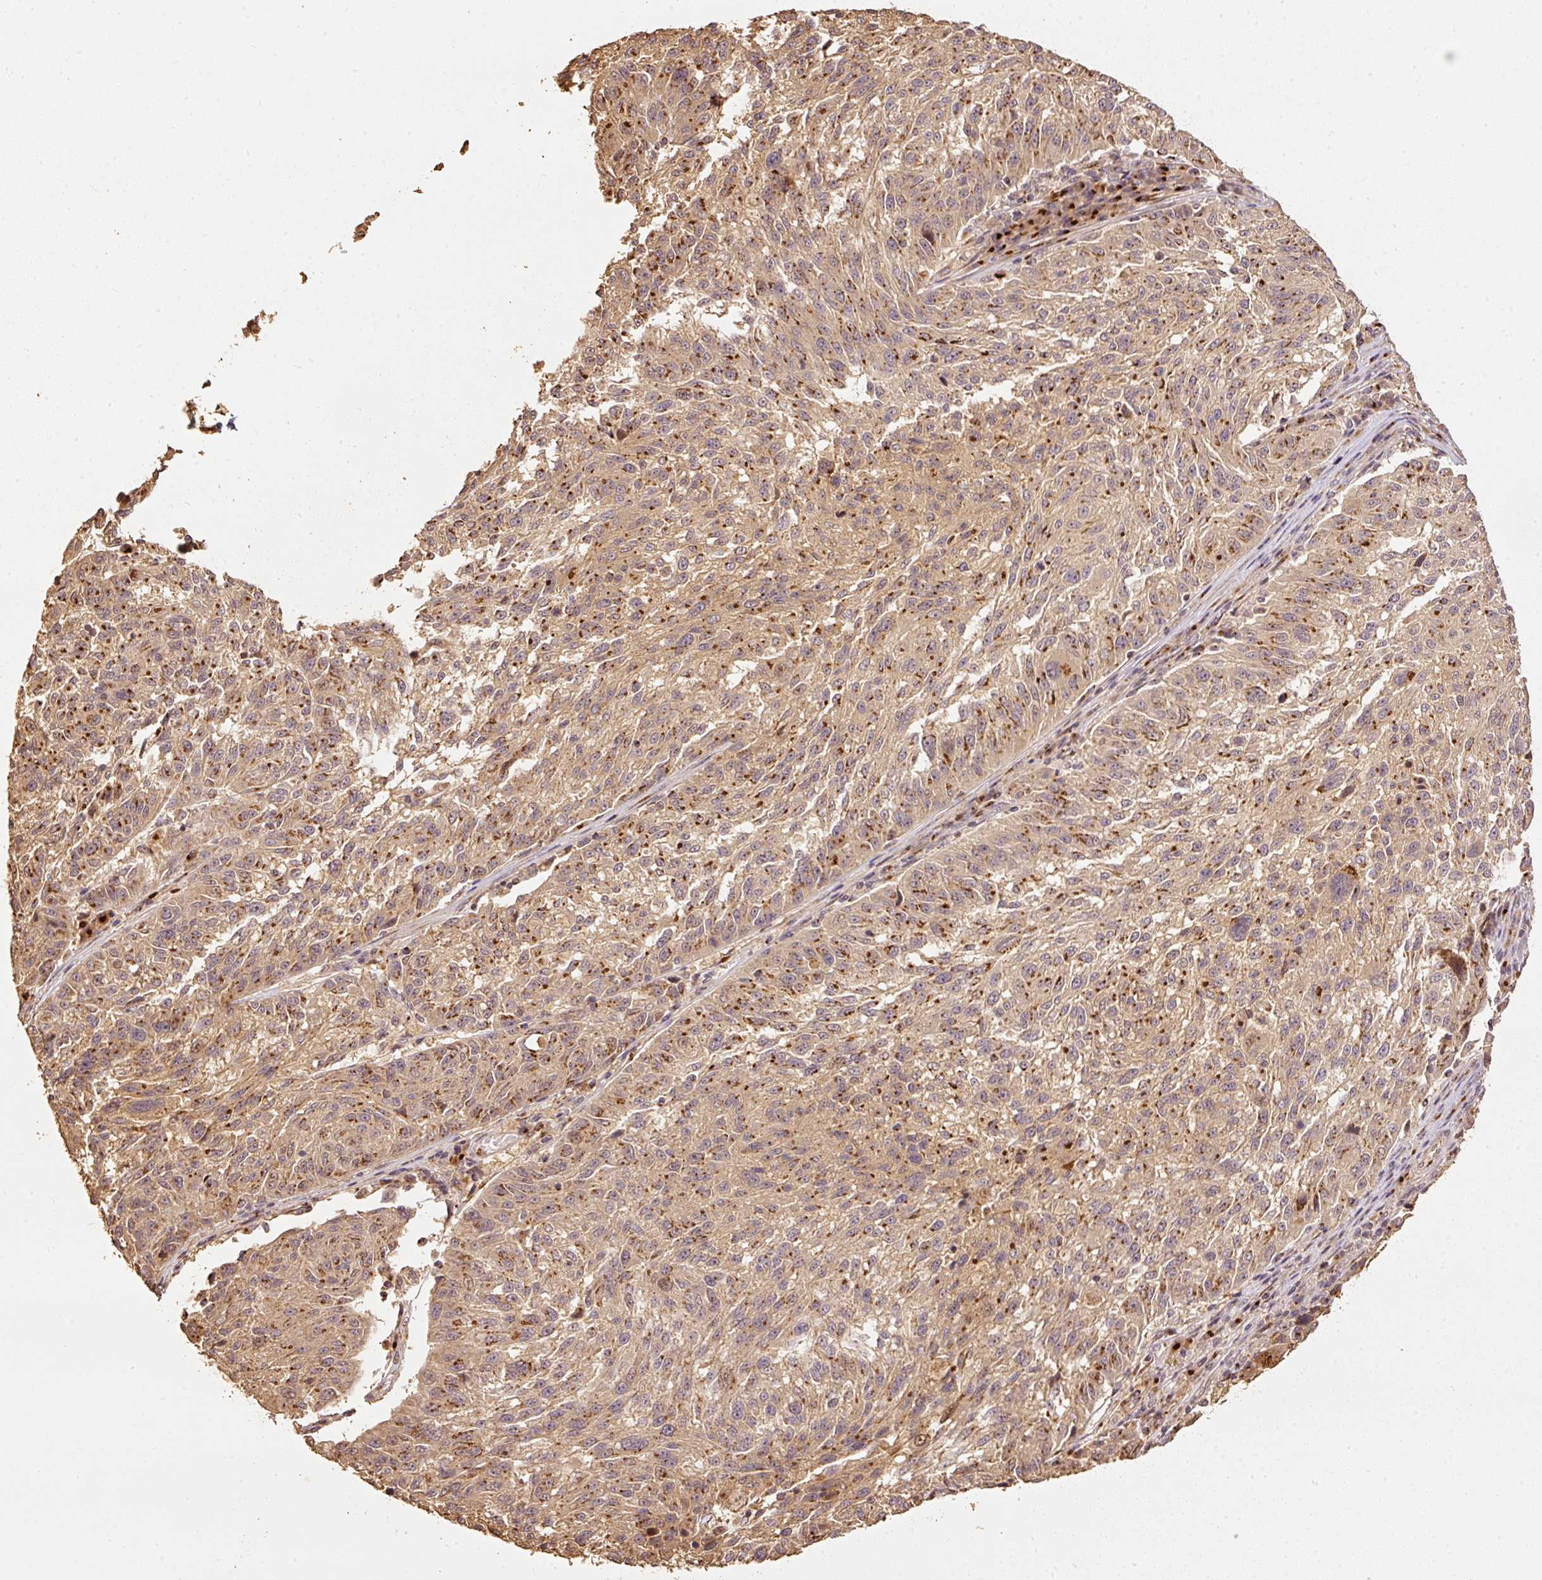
{"staining": {"intensity": "moderate", "quantity": ">75%", "location": "cytoplasmic/membranous"}, "tissue": "melanoma", "cell_type": "Tumor cells", "image_type": "cancer", "snomed": [{"axis": "morphology", "description": "Malignant melanoma, NOS"}, {"axis": "topography", "description": "Skin"}], "caption": "An immunohistochemistry (IHC) micrograph of tumor tissue is shown. Protein staining in brown labels moderate cytoplasmic/membranous positivity in malignant melanoma within tumor cells.", "gene": "FUT8", "patient": {"sex": "male", "age": 53}}